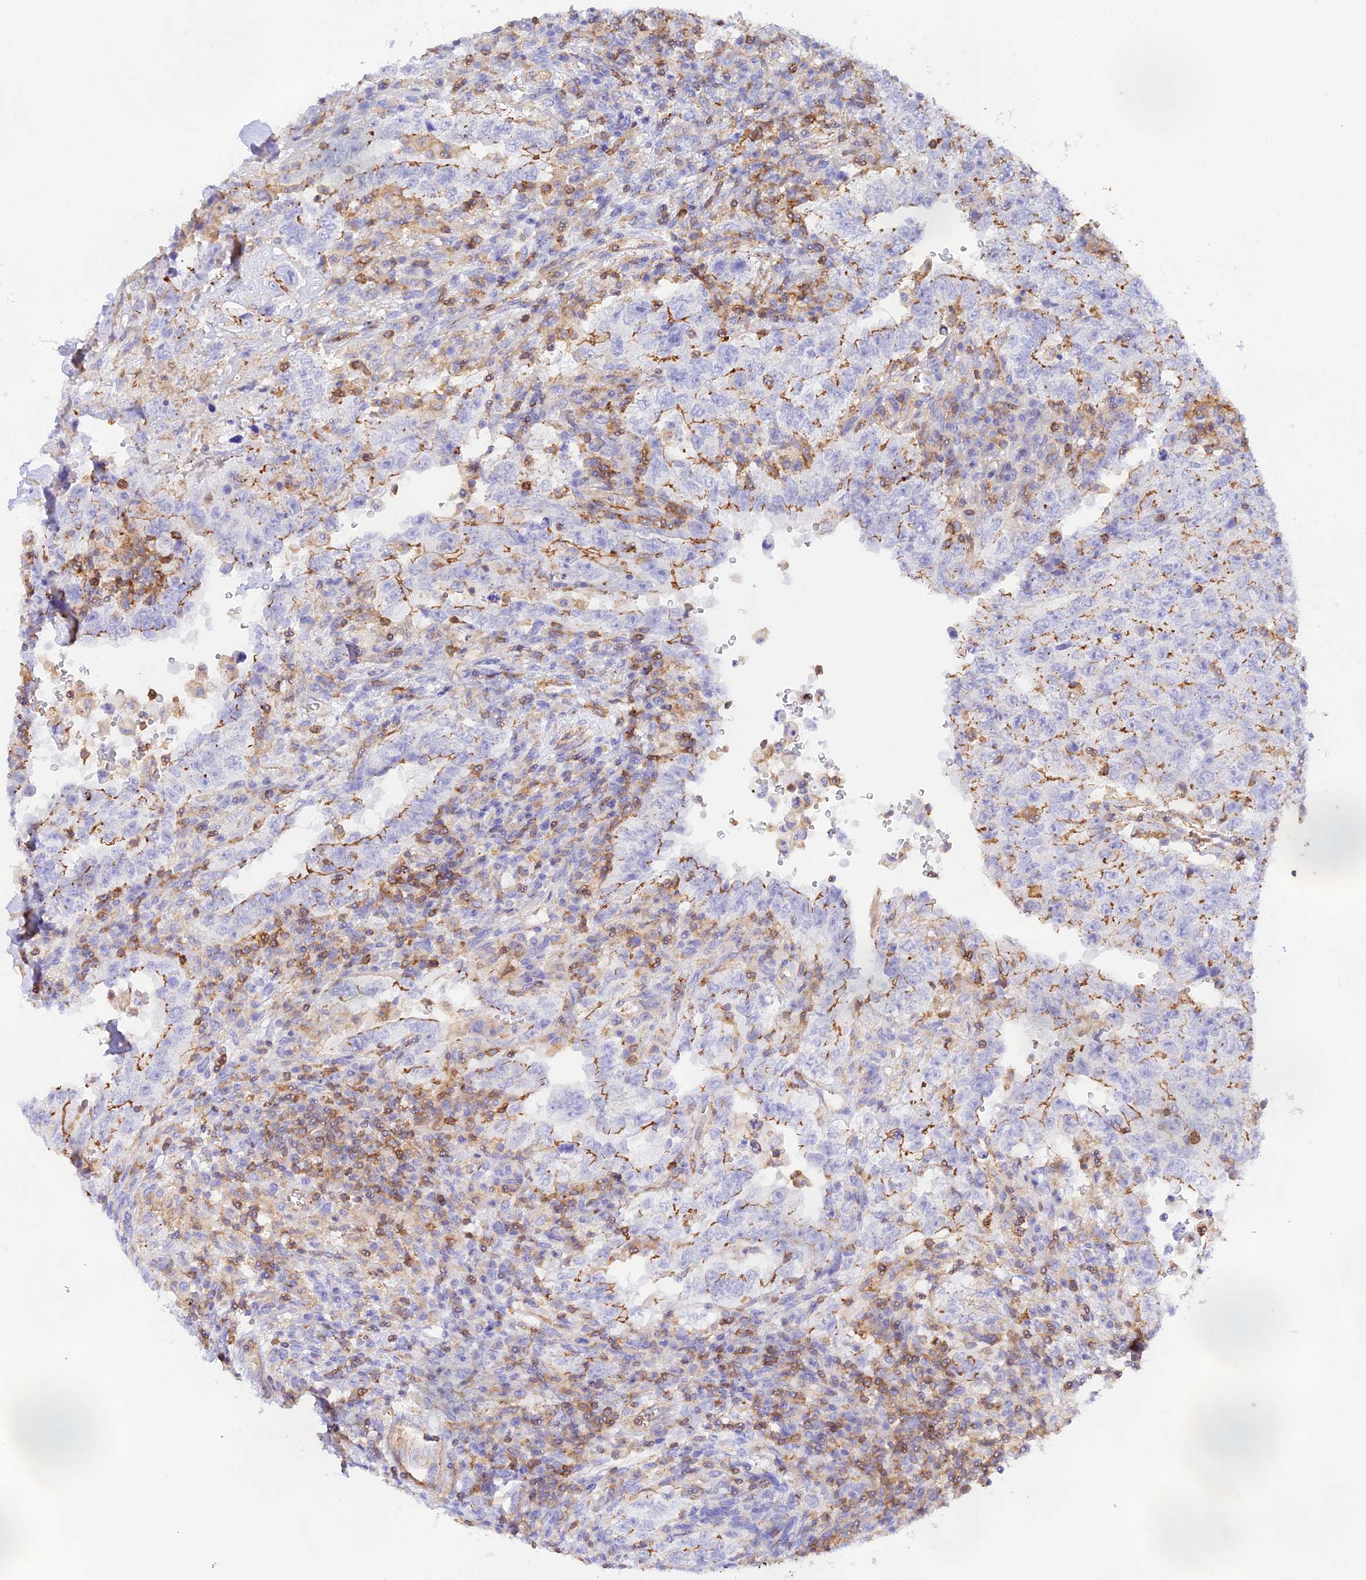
{"staining": {"intensity": "moderate", "quantity": "<25%", "location": "cytoplasmic/membranous"}, "tissue": "testis cancer", "cell_type": "Tumor cells", "image_type": "cancer", "snomed": [{"axis": "morphology", "description": "Carcinoma, Embryonal, NOS"}, {"axis": "topography", "description": "Testis"}], "caption": "High-magnification brightfield microscopy of embryonal carcinoma (testis) stained with DAB (brown) and counterstained with hematoxylin (blue). tumor cells exhibit moderate cytoplasmic/membranous positivity is seen in about<25% of cells.", "gene": "DENND1C", "patient": {"sex": "male", "age": 26}}